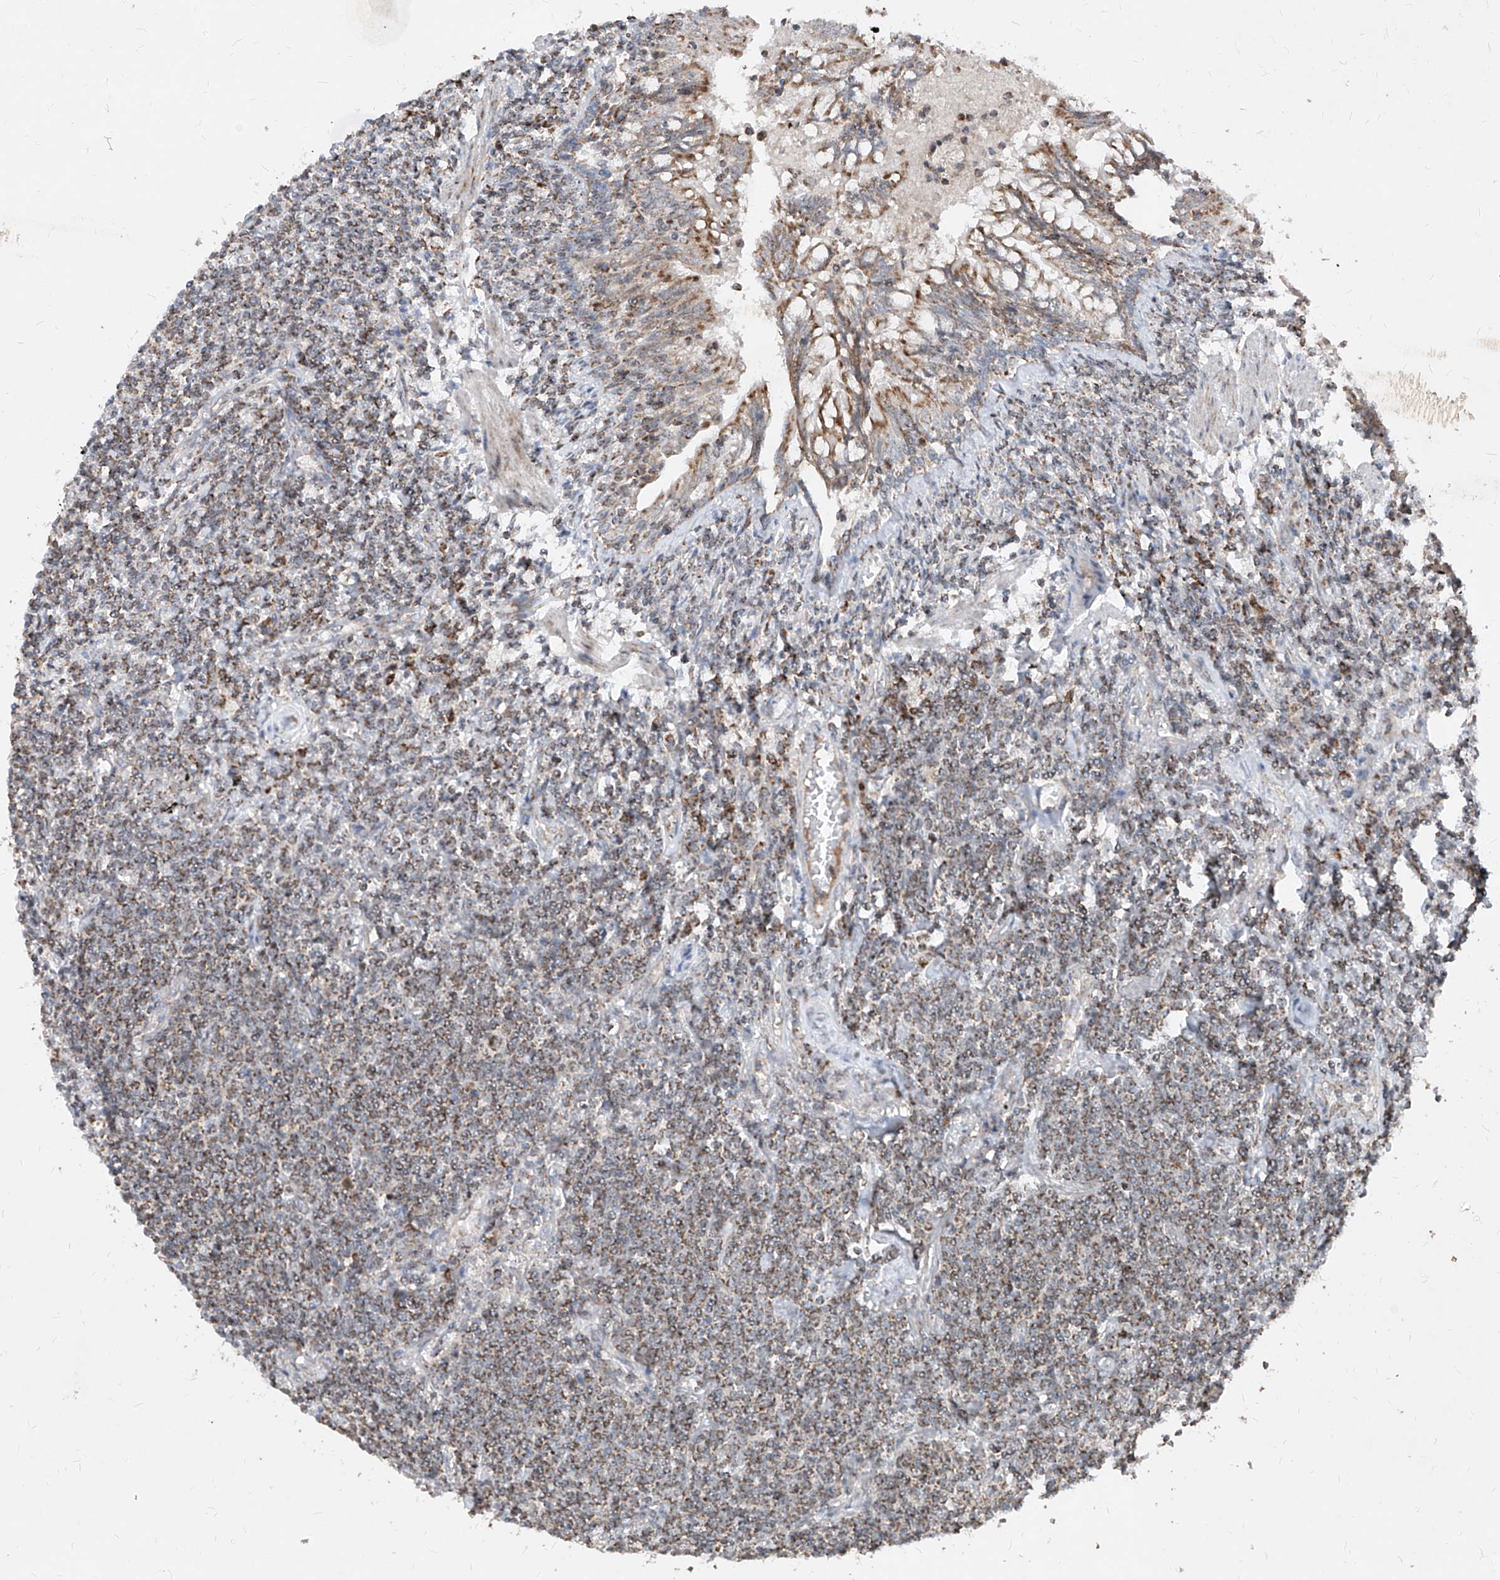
{"staining": {"intensity": "moderate", "quantity": "25%-75%", "location": "cytoplasmic/membranous"}, "tissue": "lymphoma", "cell_type": "Tumor cells", "image_type": "cancer", "snomed": [{"axis": "morphology", "description": "Malignant lymphoma, non-Hodgkin's type, Low grade"}, {"axis": "topography", "description": "Lung"}], "caption": "An image of malignant lymphoma, non-Hodgkin's type (low-grade) stained for a protein exhibits moderate cytoplasmic/membranous brown staining in tumor cells.", "gene": "NDUFB3", "patient": {"sex": "female", "age": 71}}